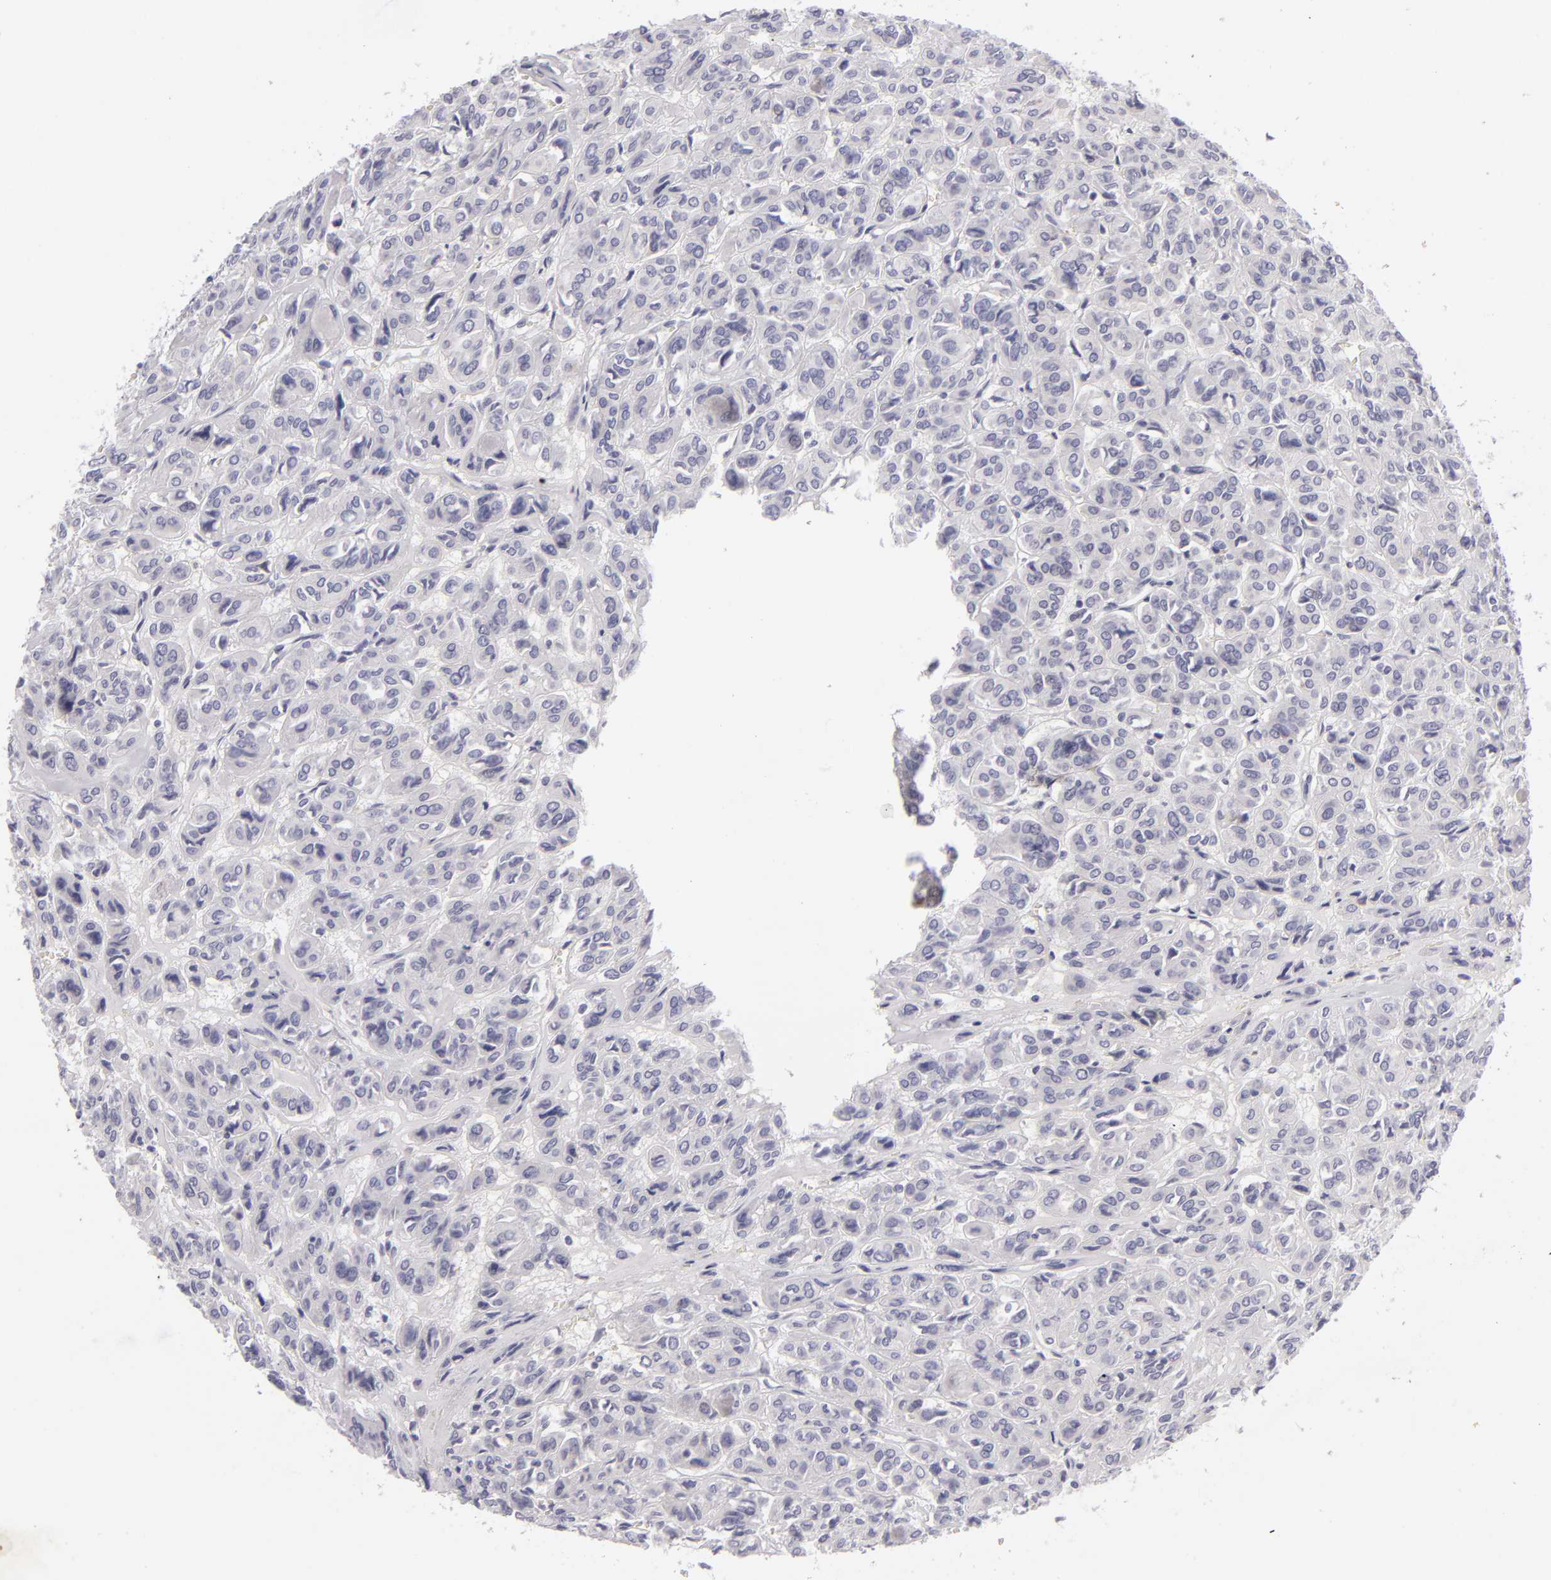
{"staining": {"intensity": "negative", "quantity": "none", "location": "none"}, "tissue": "thyroid cancer", "cell_type": "Tumor cells", "image_type": "cancer", "snomed": [{"axis": "morphology", "description": "Follicular adenoma carcinoma, NOS"}, {"axis": "topography", "description": "Thyroid gland"}], "caption": "DAB immunohistochemical staining of thyroid follicular adenoma carcinoma reveals no significant staining in tumor cells.", "gene": "TNNC1", "patient": {"sex": "female", "age": 71}}